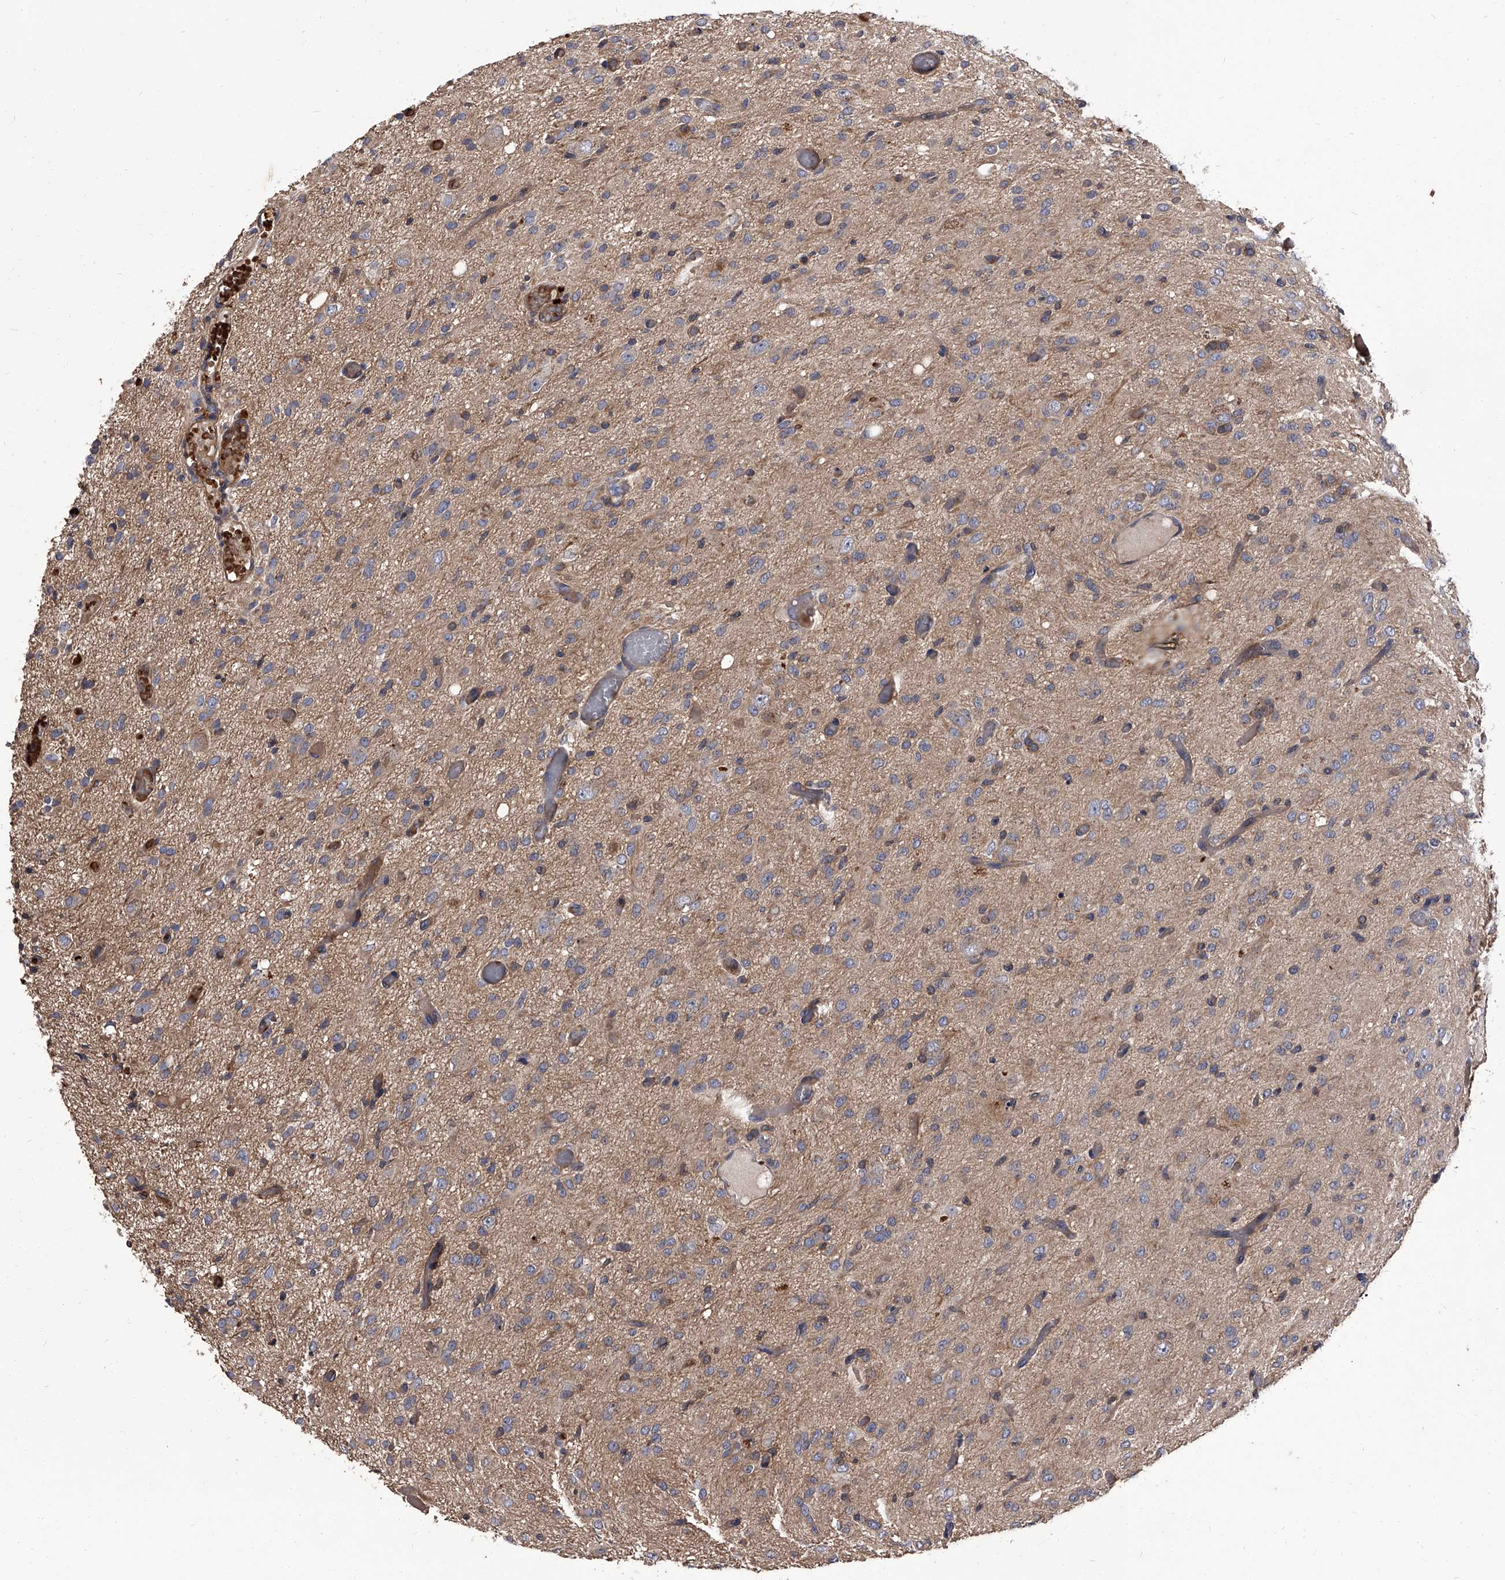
{"staining": {"intensity": "negative", "quantity": "none", "location": "none"}, "tissue": "glioma", "cell_type": "Tumor cells", "image_type": "cancer", "snomed": [{"axis": "morphology", "description": "Glioma, malignant, High grade"}, {"axis": "topography", "description": "Brain"}], "caption": "Tumor cells show no significant staining in glioma.", "gene": "STK36", "patient": {"sex": "female", "age": 59}}